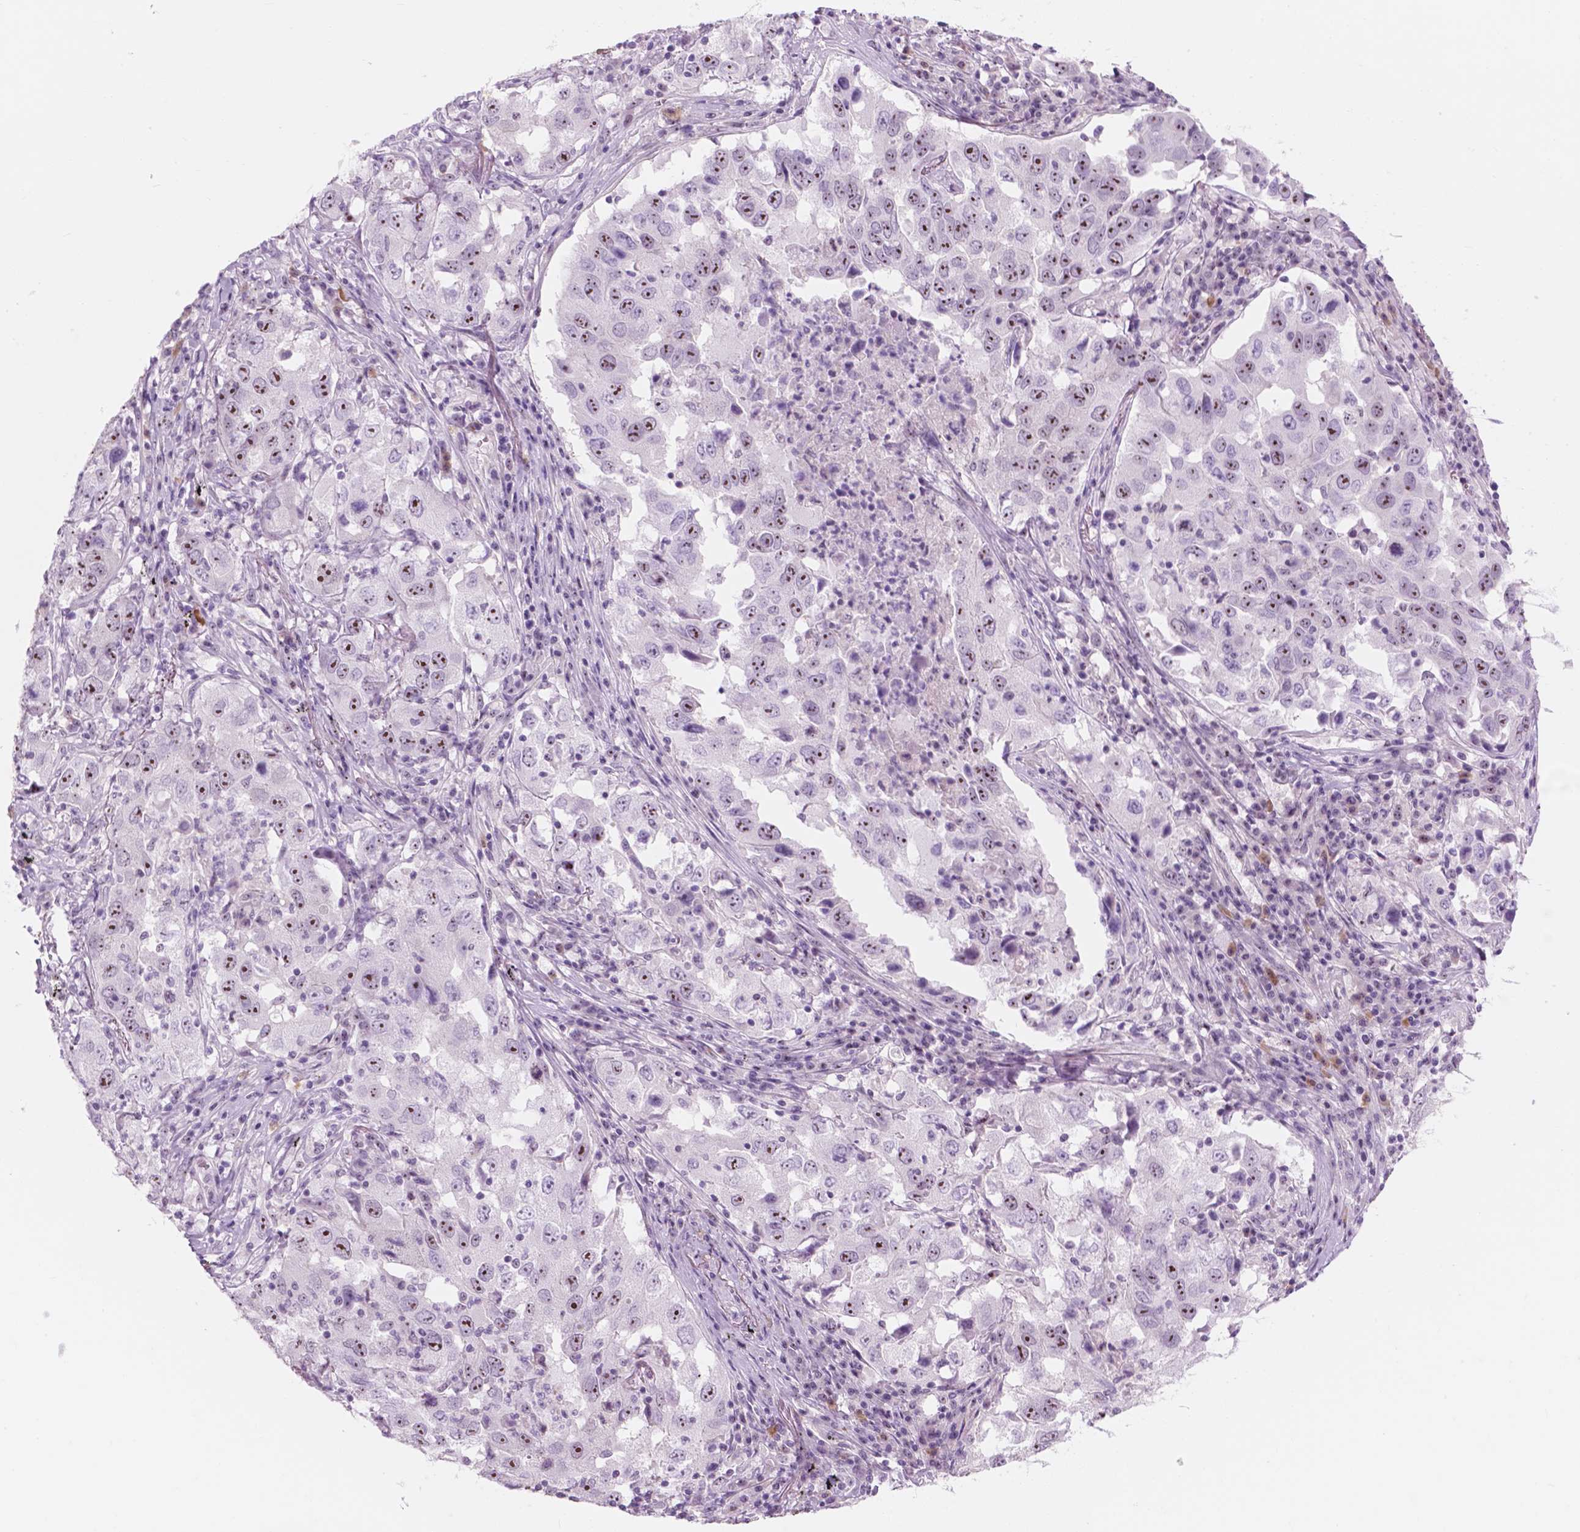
{"staining": {"intensity": "moderate", "quantity": ">75%", "location": "nuclear"}, "tissue": "lung cancer", "cell_type": "Tumor cells", "image_type": "cancer", "snomed": [{"axis": "morphology", "description": "Adenocarcinoma, NOS"}, {"axis": "topography", "description": "Lung"}], "caption": "Human lung cancer (adenocarcinoma) stained with a protein marker displays moderate staining in tumor cells.", "gene": "ZNF853", "patient": {"sex": "male", "age": 73}}